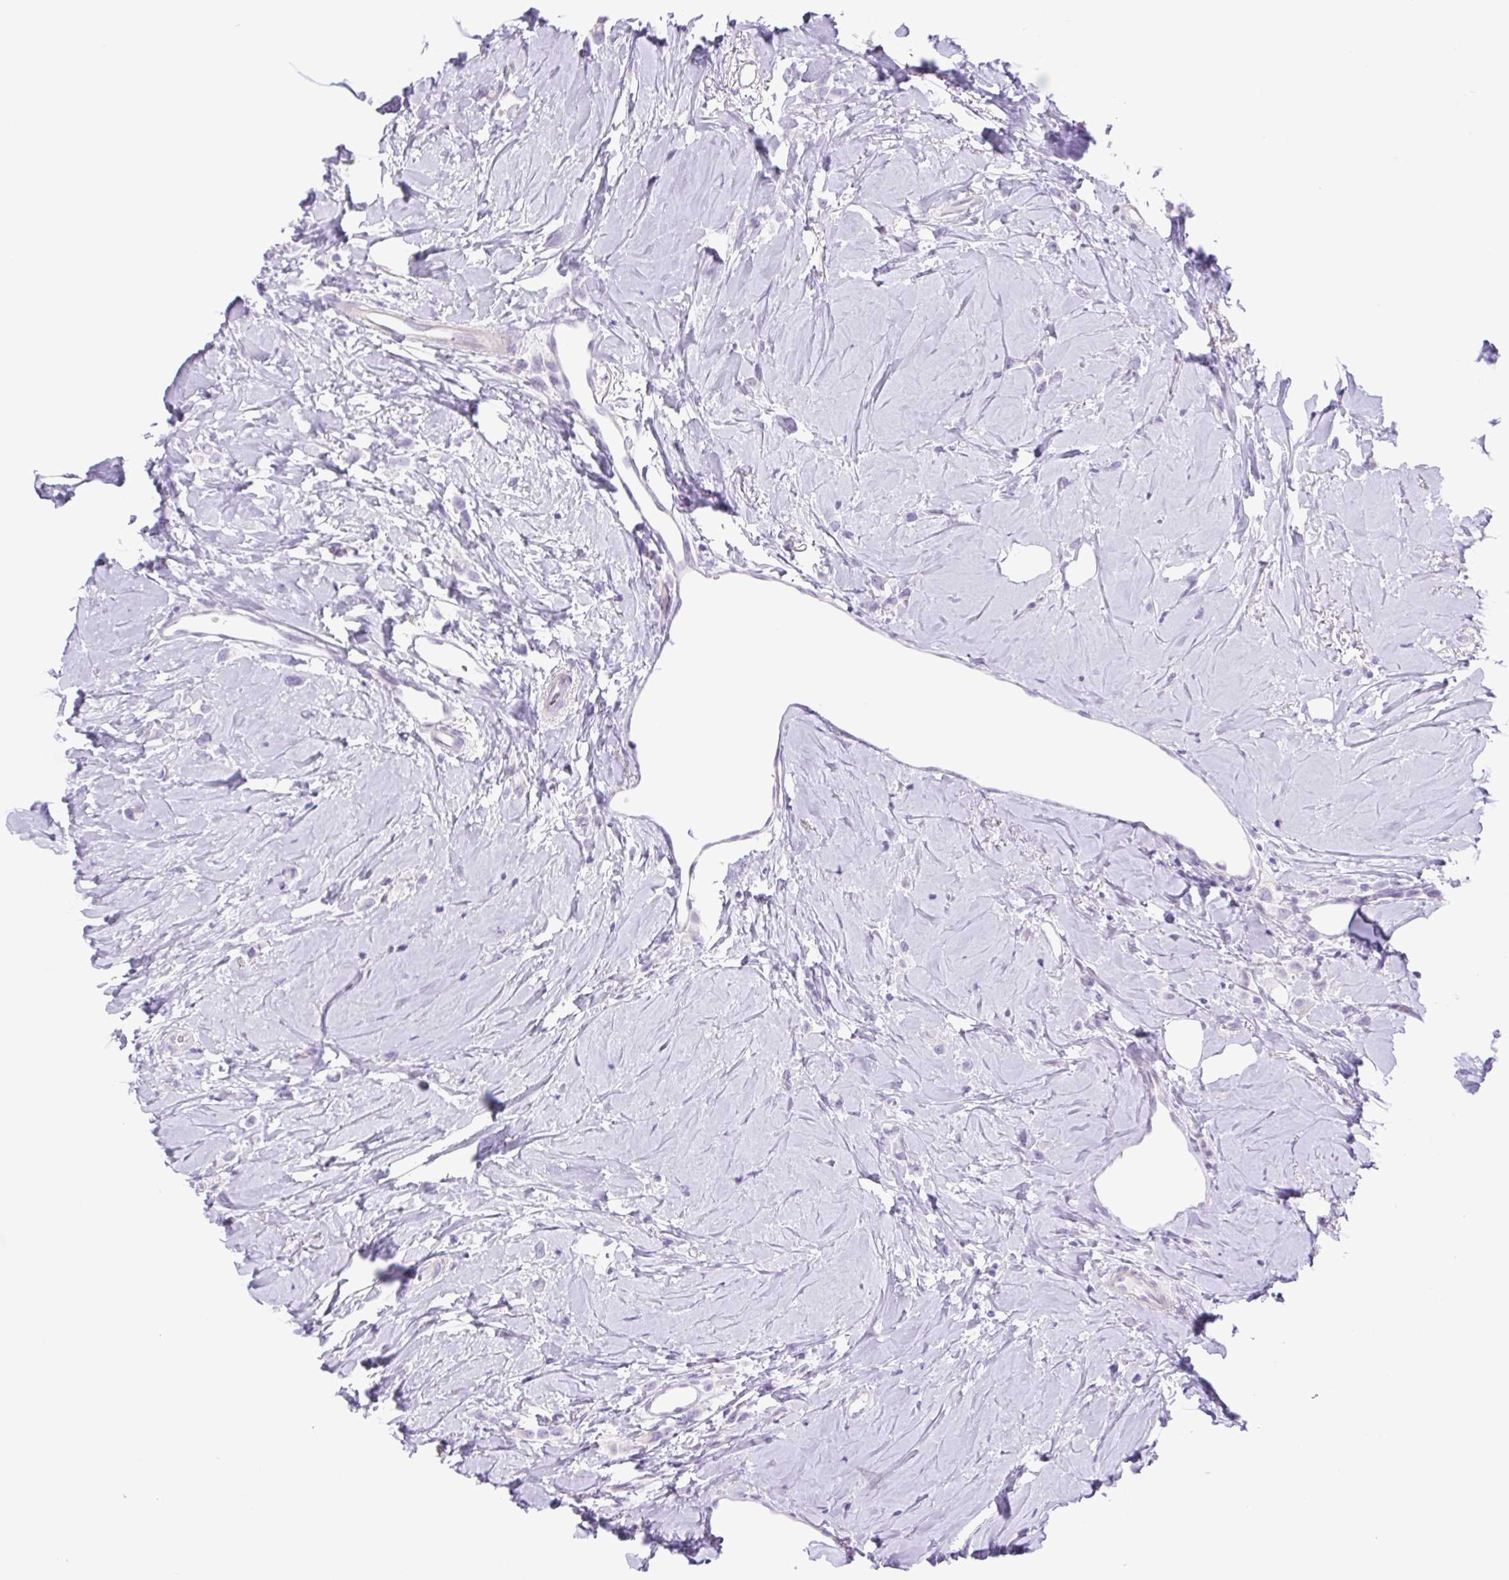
{"staining": {"intensity": "negative", "quantity": "none", "location": "none"}, "tissue": "breast cancer", "cell_type": "Tumor cells", "image_type": "cancer", "snomed": [{"axis": "morphology", "description": "Lobular carcinoma"}, {"axis": "topography", "description": "Breast"}], "caption": "A micrograph of breast cancer stained for a protein demonstrates no brown staining in tumor cells.", "gene": "CDSN", "patient": {"sex": "female", "age": 66}}